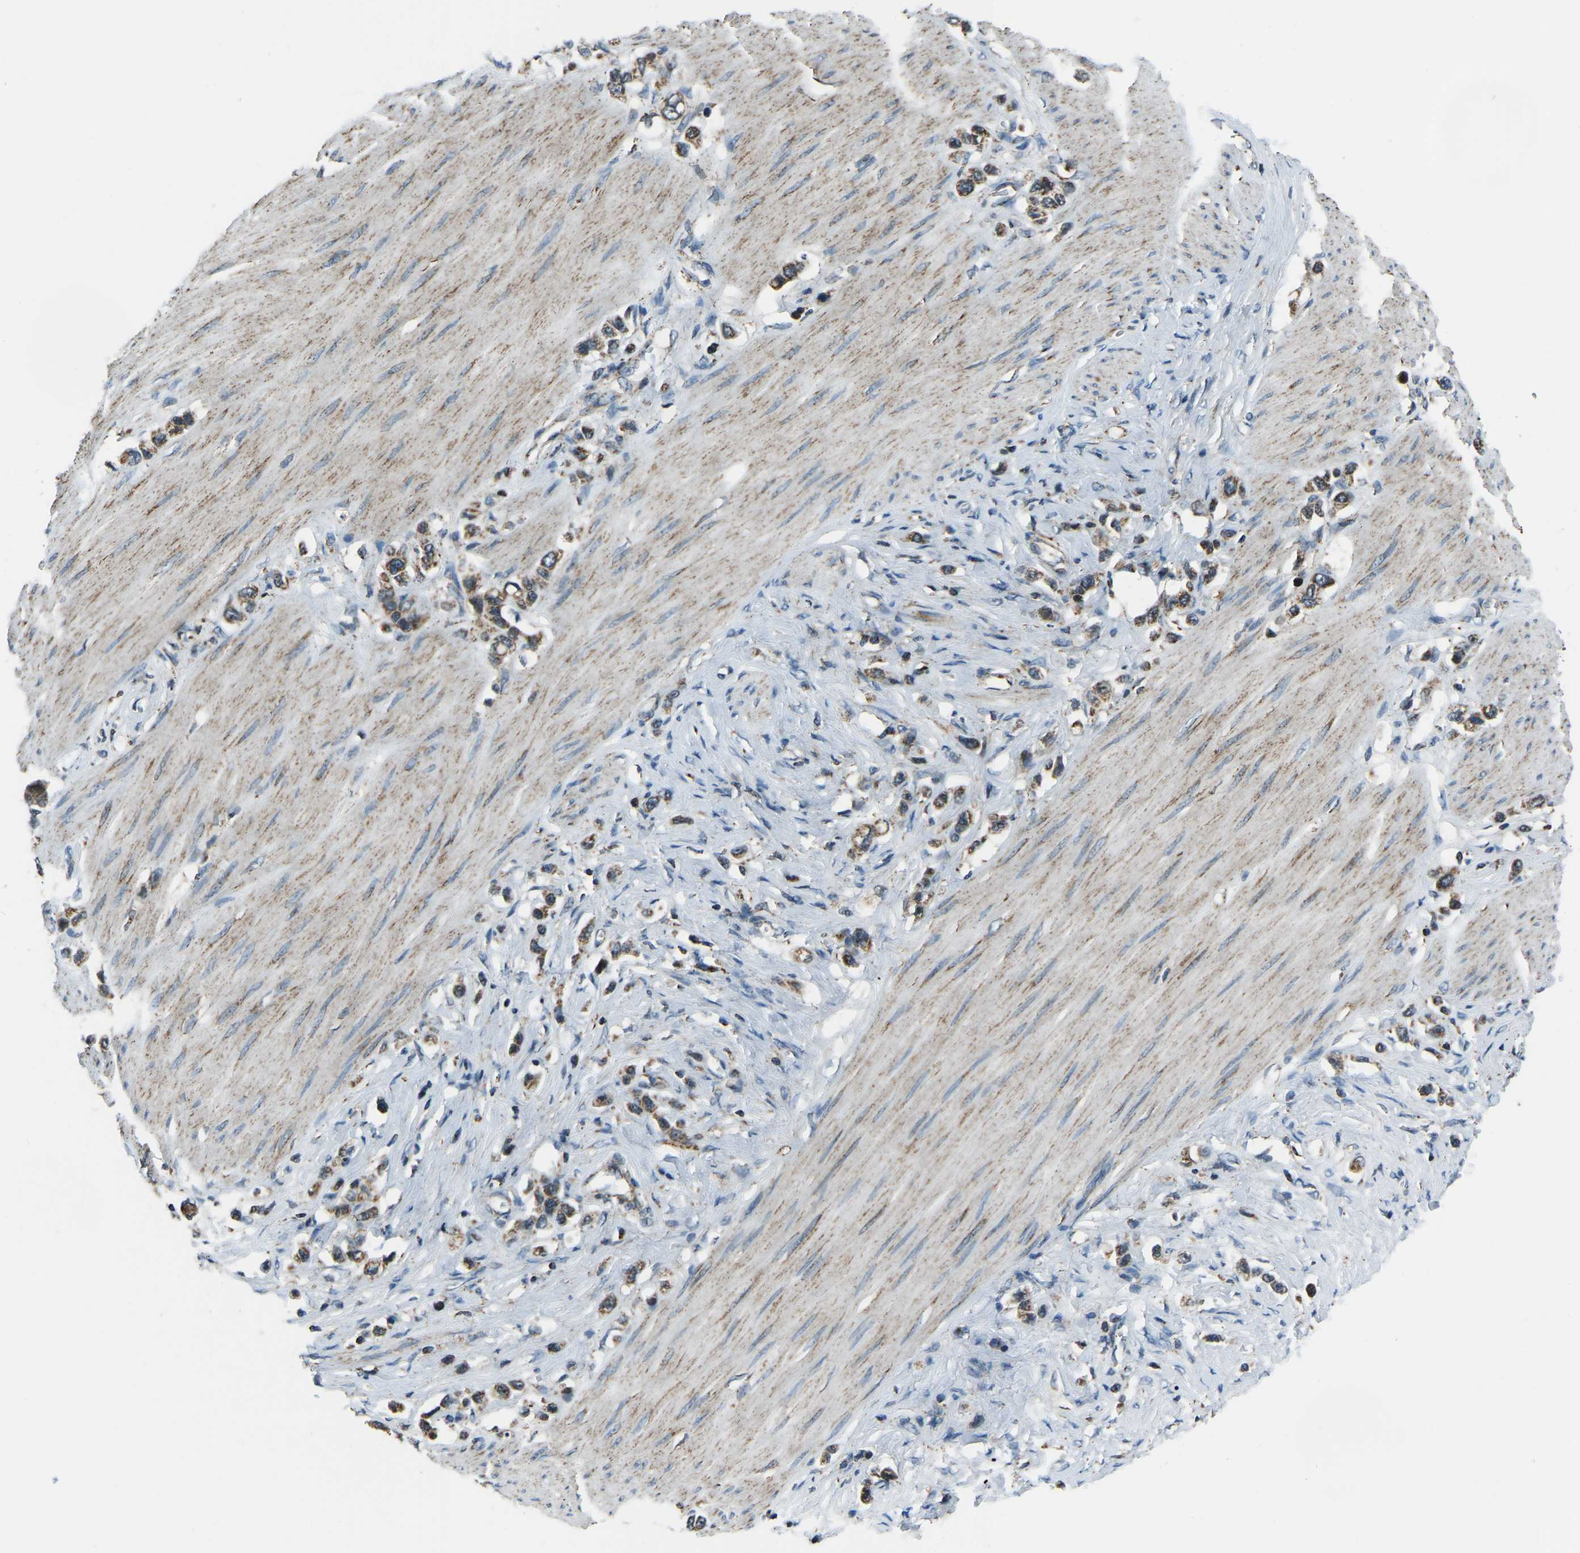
{"staining": {"intensity": "moderate", "quantity": ">75%", "location": "cytoplasmic/membranous"}, "tissue": "stomach cancer", "cell_type": "Tumor cells", "image_type": "cancer", "snomed": [{"axis": "morphology", "description": "Adenocarcinoma, NOS"}, {"axis": "topography", "description": "Stomach"}], "caption": "Human adenocarcinoma (stomach) stained with a brown dye exhibits moderate cytoplasmic/membranous positive expression in approximately >75% of tumor cells.", "gene": "RBM33", "patient": {"sex": "female", "age": 65}}